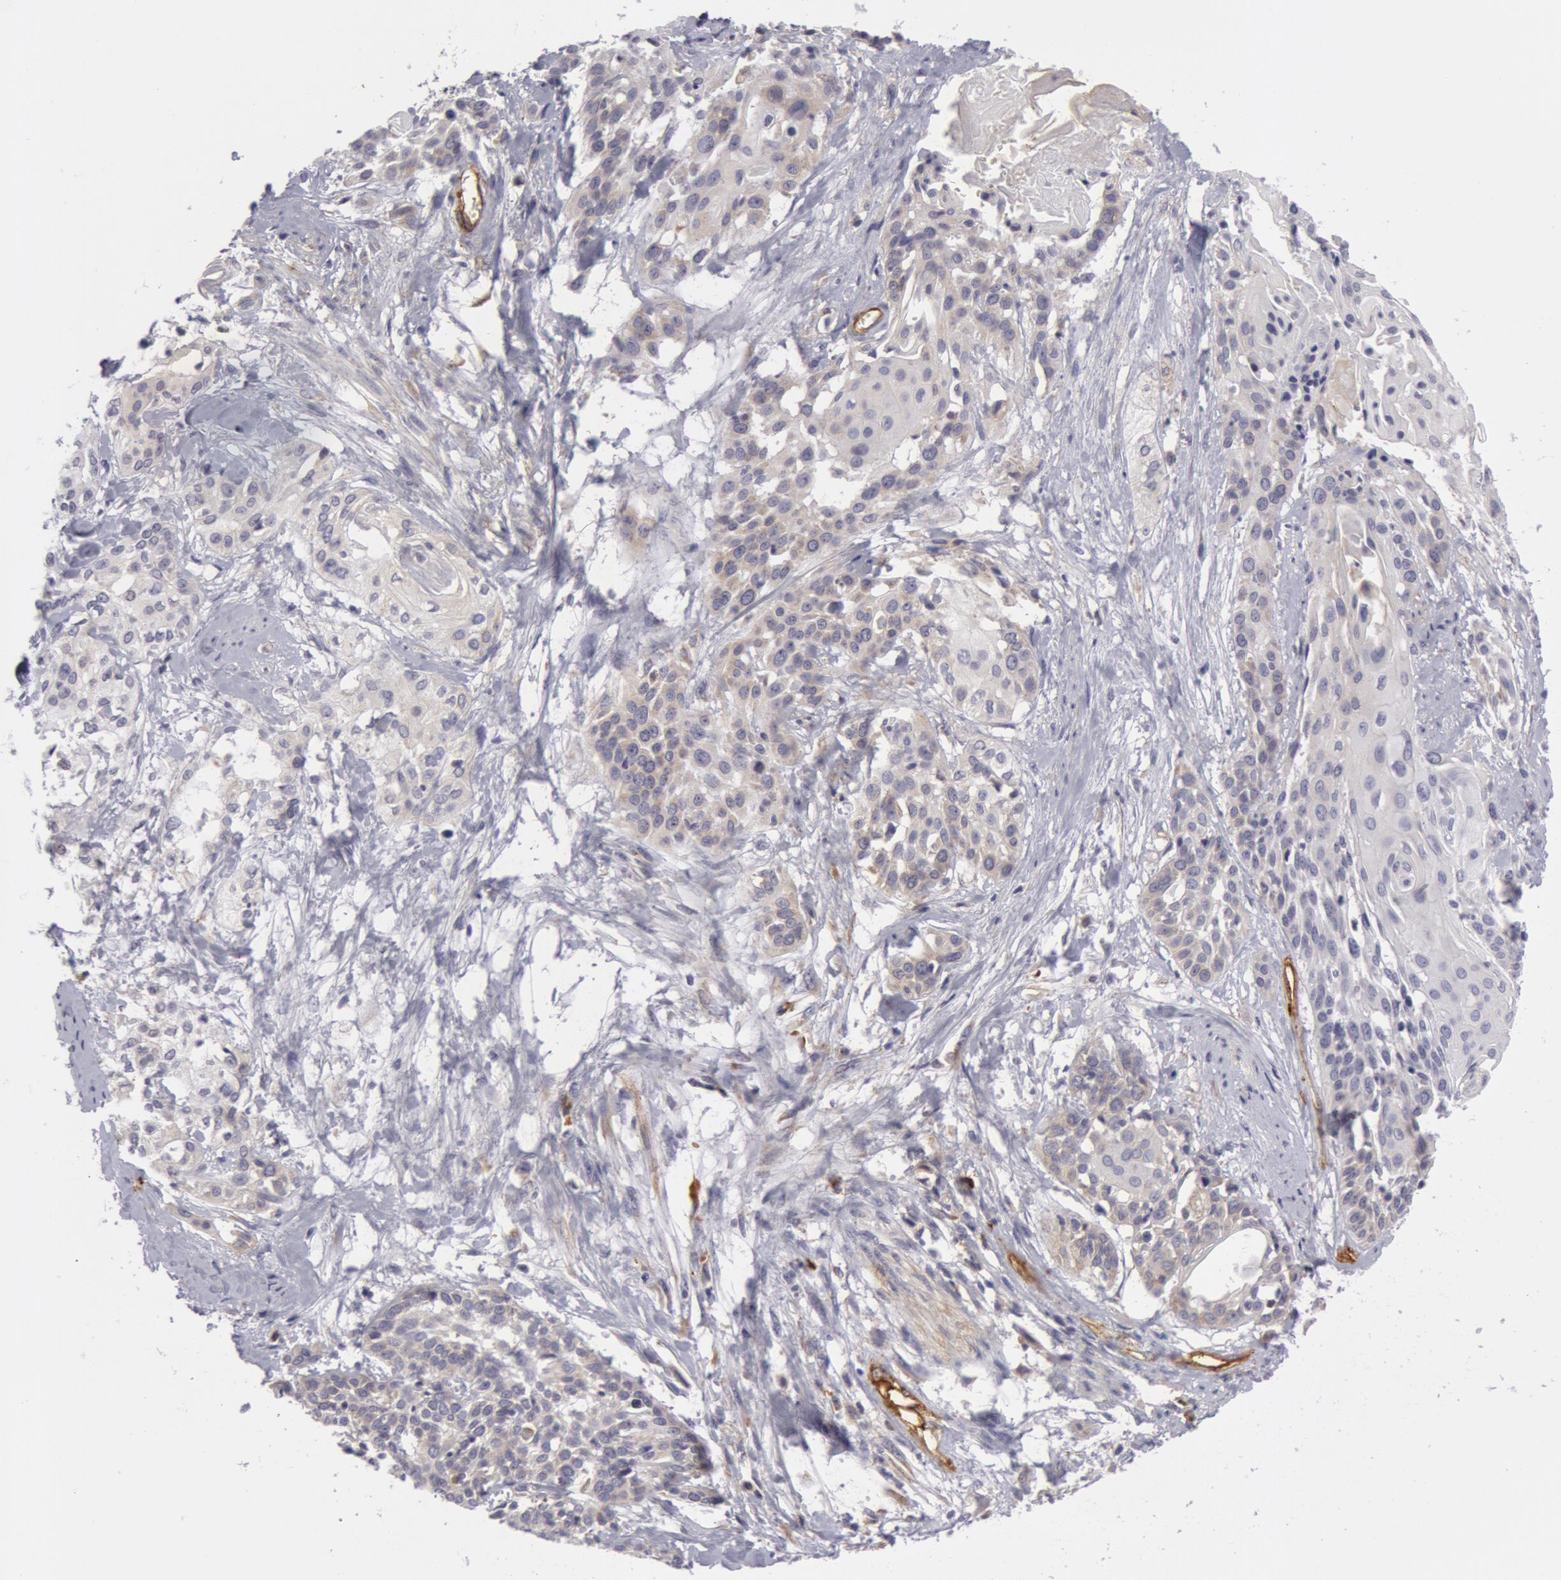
{"staining": {"intensity": "negative", "quantity": "none", "location": "none"}, "tissue": "cervical cancer", "cell_type": "Tumor cells", "image_type": "cancer", "snomed": [{"axis": "morphology", "description": "Squamous cell carcinoma, NOS"}, {"axis": "topography", "description": "Cervix"}], "caption": "This is a micrograph of immunohistochemistry (IHC) staining of cervical cancer, which shows no staining in tumor cells.", "gene": "IL23A", "patient": {"sex": "female", "age": 57}}